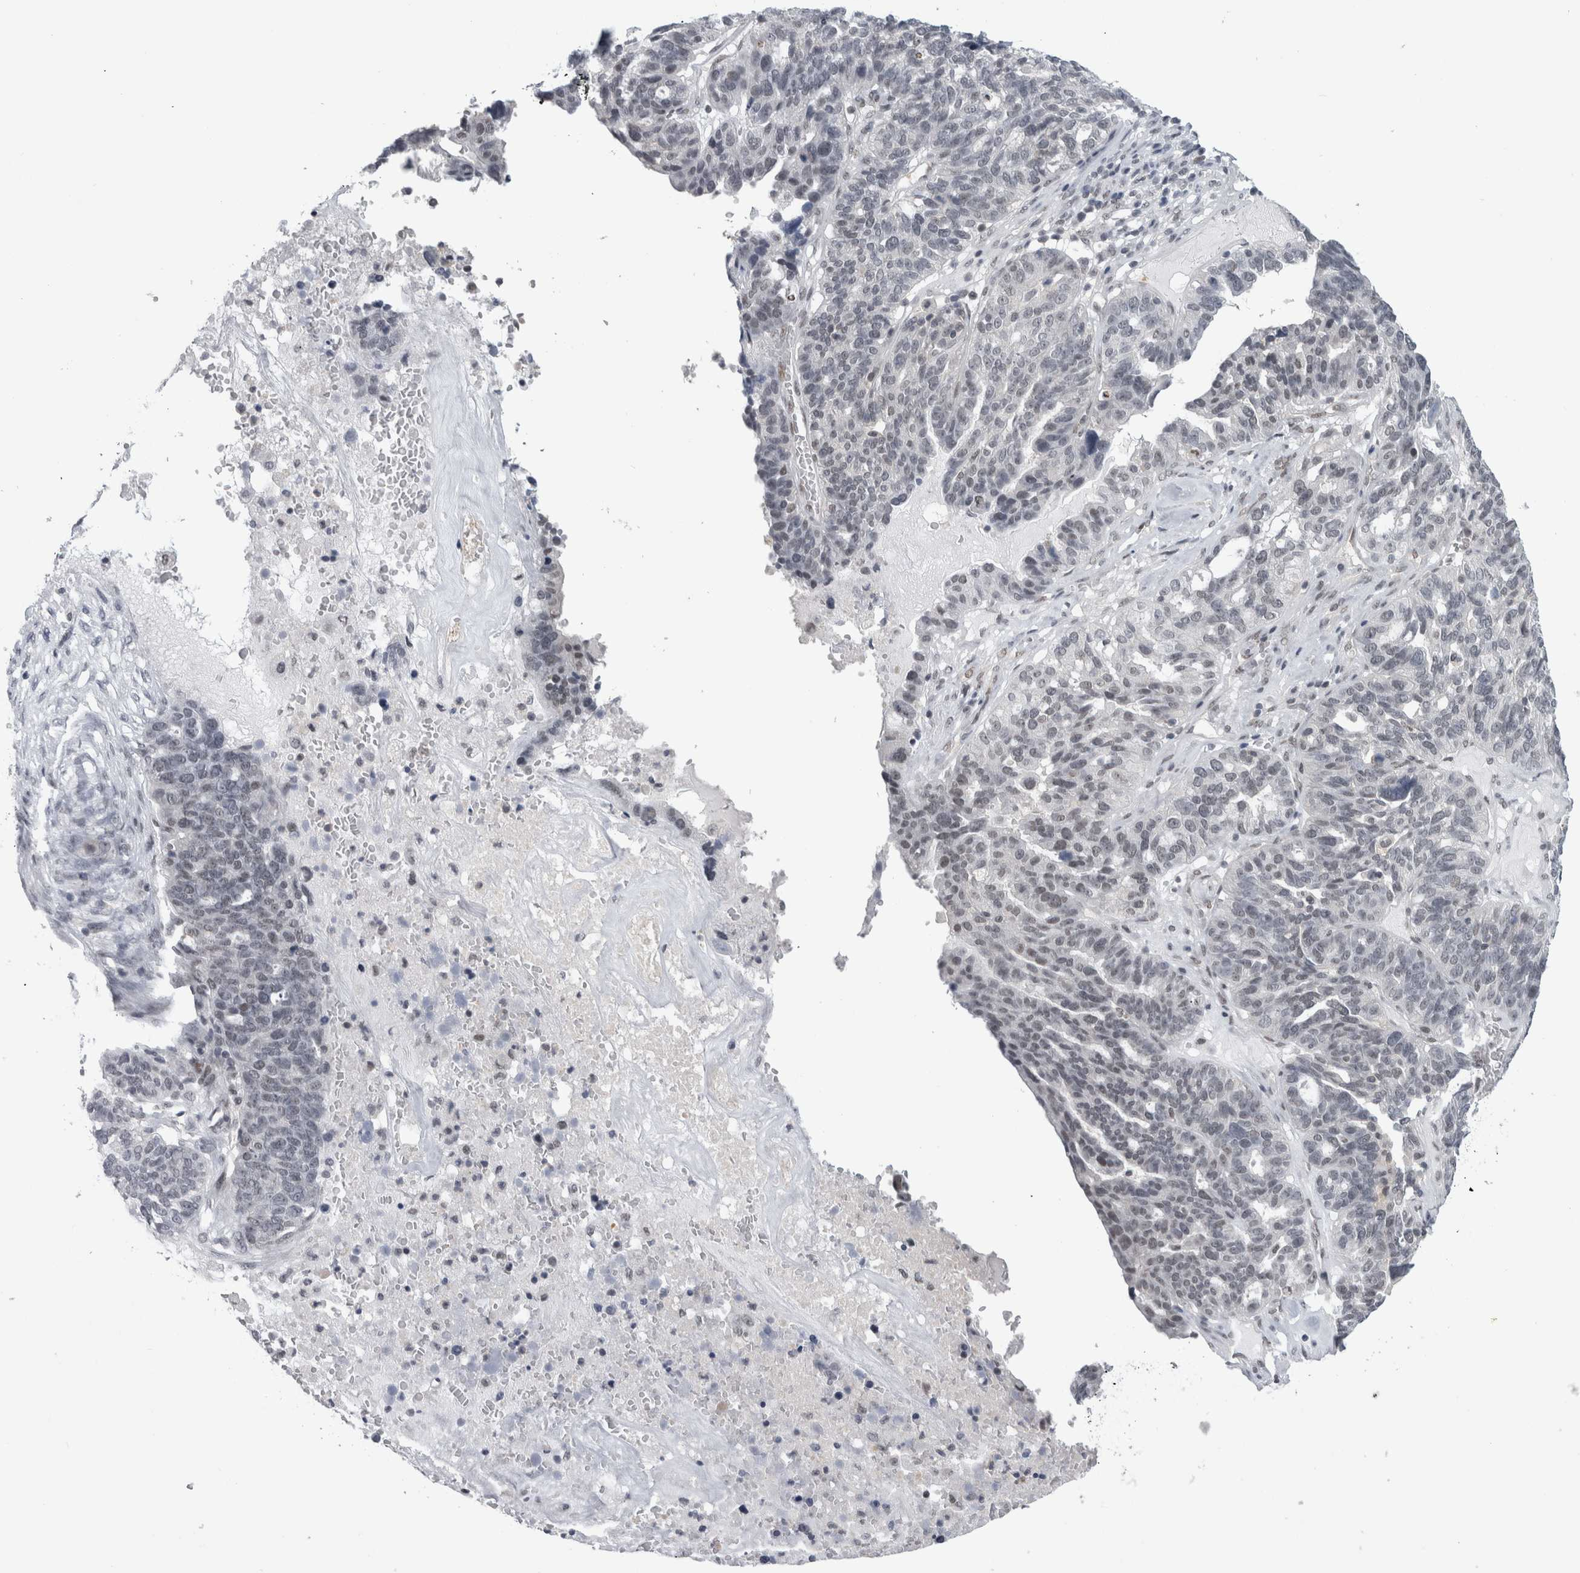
{"staining": {"intensity": "negative", "quantity": "none", "location": "none"}, "tissue": "ovarian cancer", "cell_type": "Tumor cells", "image_type": "cancer", "snomed": [{"axis": "morphology", "description": "Cystadenocarcinoma, serous, NOS"}, {"axis": "topography", "description": "Ovary"}], "caption": "Tumor cells are negative for brown protein staining in ovarian cancer (serous cystadenocarcinoma). (IHC, brightfield microscopy, high magnification).", "gene": "PSMB2", "patient": {"sex": "female", "age": 59}}